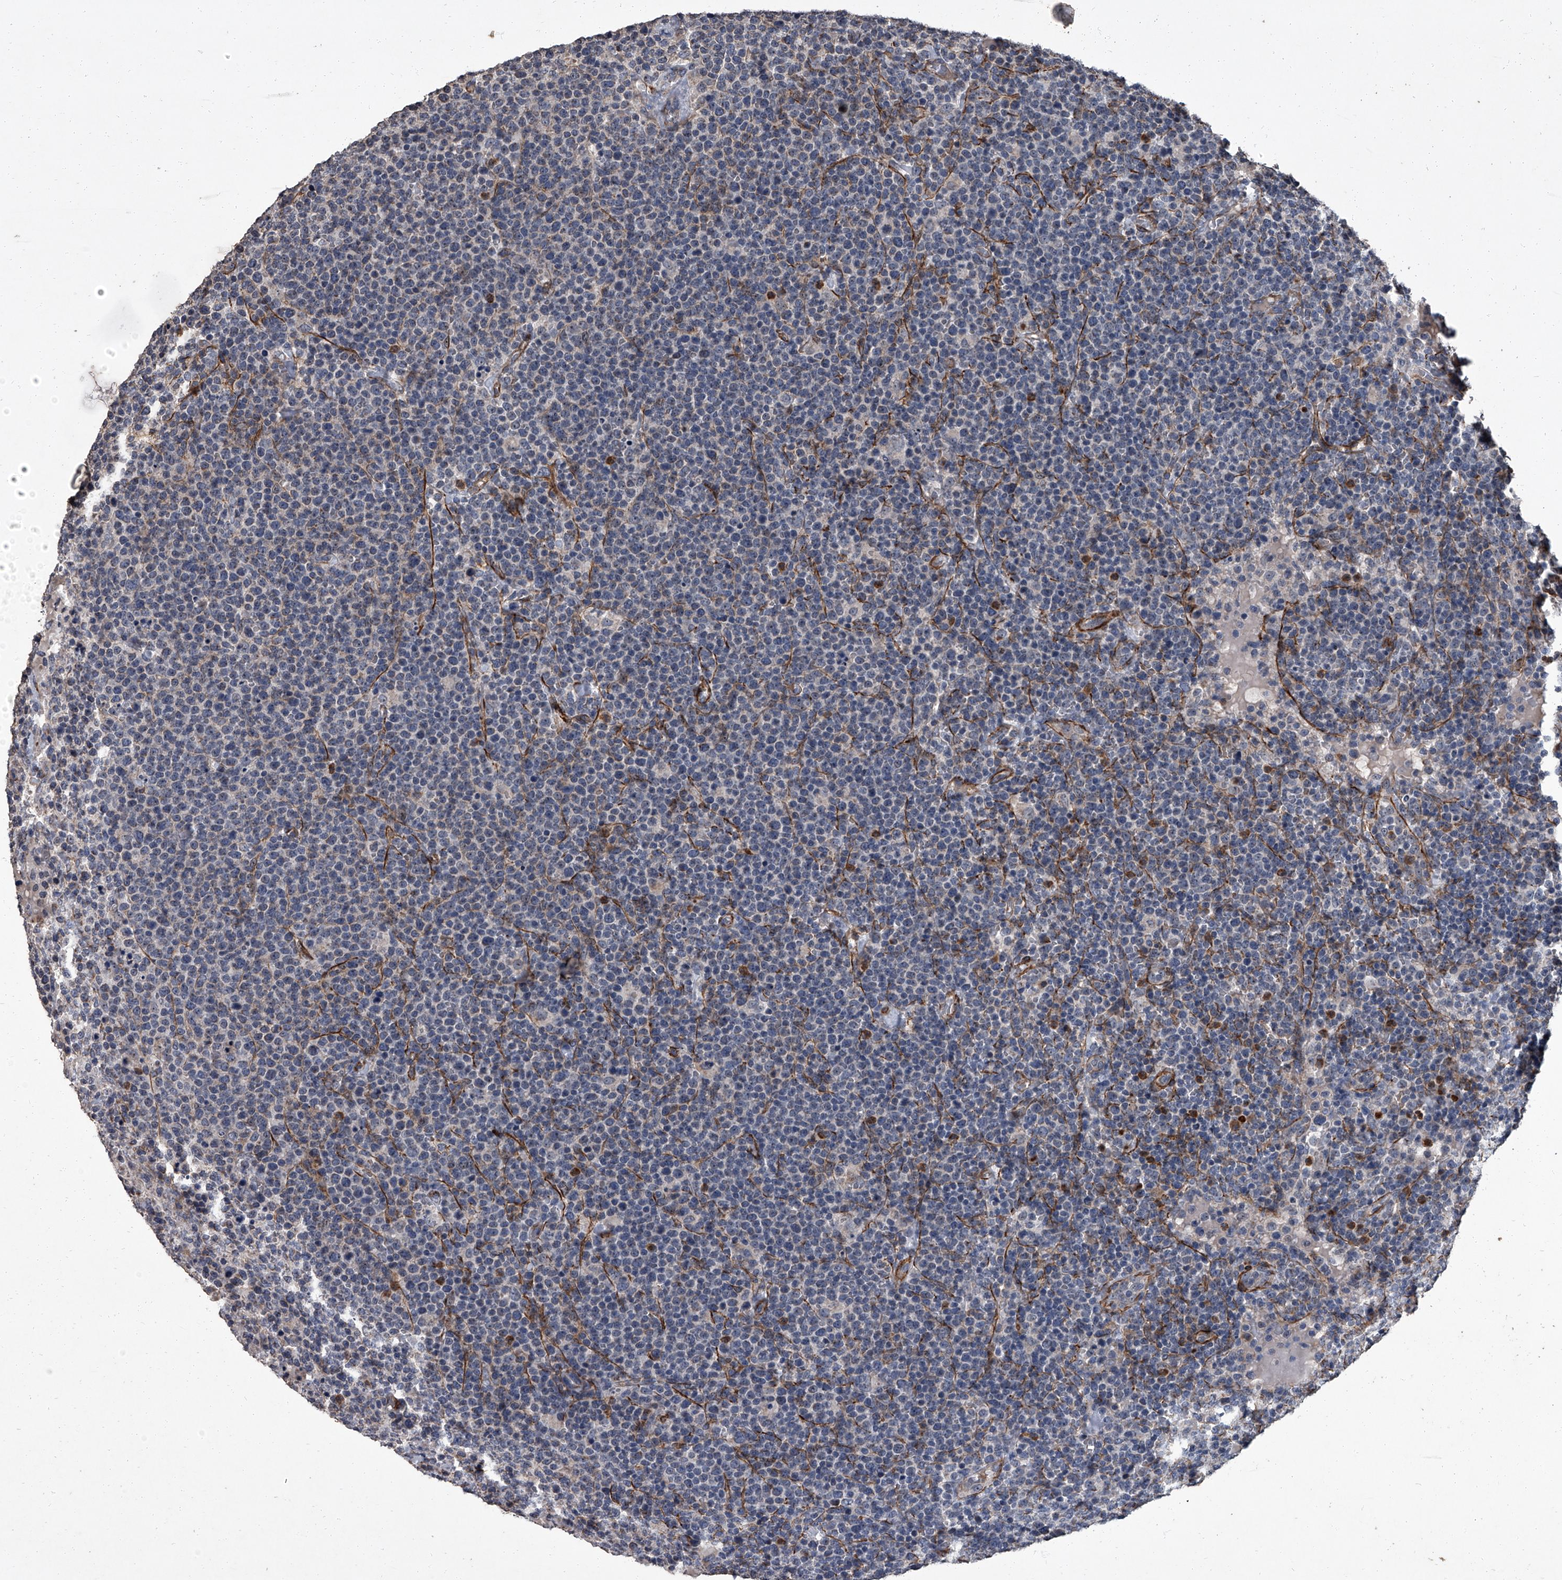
{"staining": {"intensity": "negative", "quantity": "none", "location": "none"}, "tissue": "lymphoma", "cell_type": "Tumor cells", "image_type": "cancer", "snomed": [{"axis": "morphology", "description": "Malignant lymphoma, non-Hodgkin's type, High grade"}, {"axis": "topography", "description": "Lymph node"}], "caption": "An image of human high-grade malignant lymphoma, non-Hodgkin's type is negative for staining in tumor cells.", "gene": "SIRT4", "patient": {"sex": "male", "age": 61}}